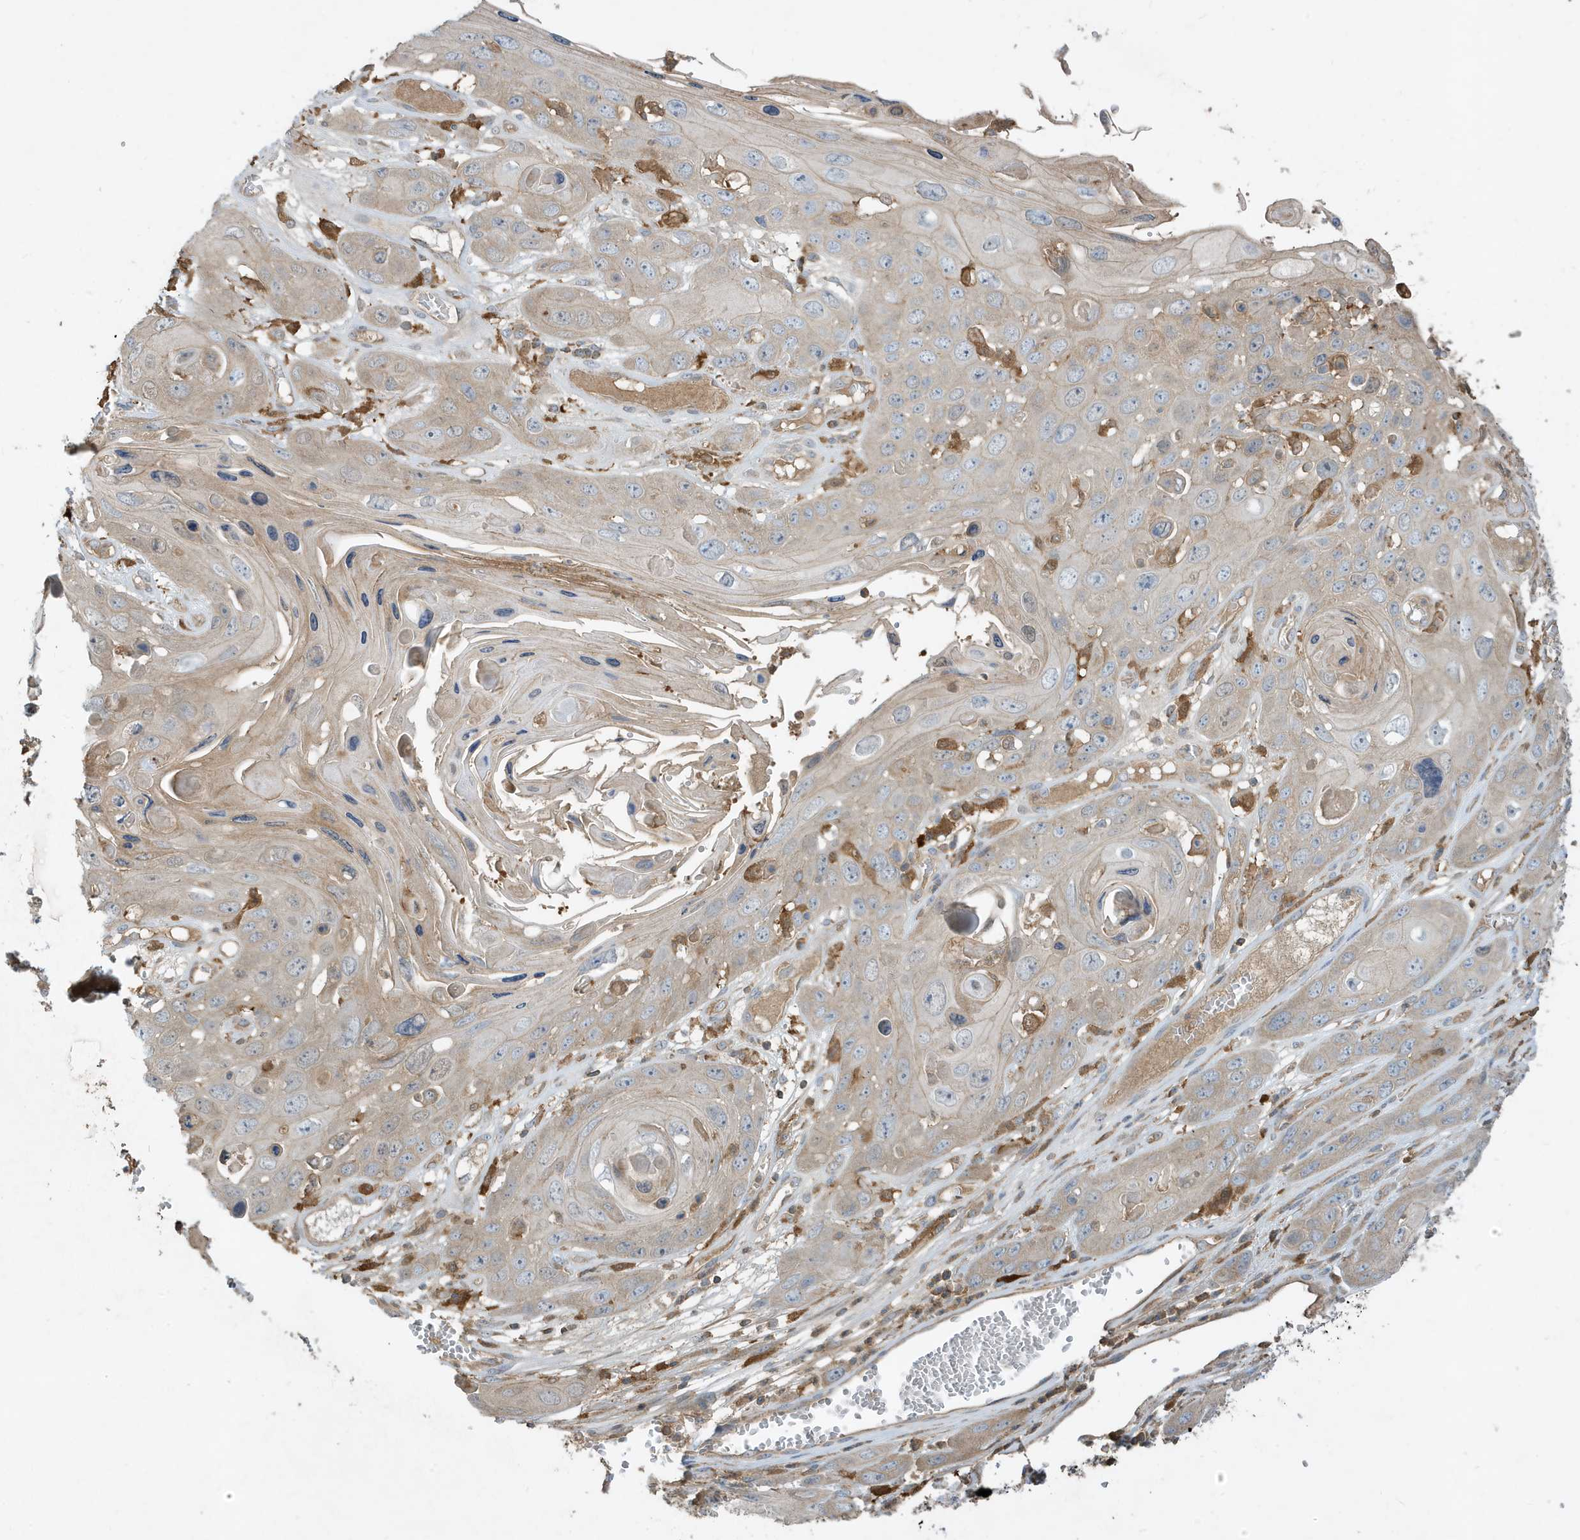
{"staining": {"intensity": "weak", "quantity": "<25%", "location": "cytoplasmic/membranous"}, "tissue": "skin cancer", "cell_type": "Tumor cells", "image_type": "cancer", "snomed": [{"axis": "morphology", "description": "Squamous cell carcinoma, NOS"}, {"axis": "topography", "description": "Skin"}], "caption": "Immunohistochemistry (IHC) histopathology image of skin cancer (squamous cell carcinoma) stained for a protein (brown), which exhibits no expression in tumor cells.", "gene": "ABTB1", "patient": {"sex": "male", "age": 55}}